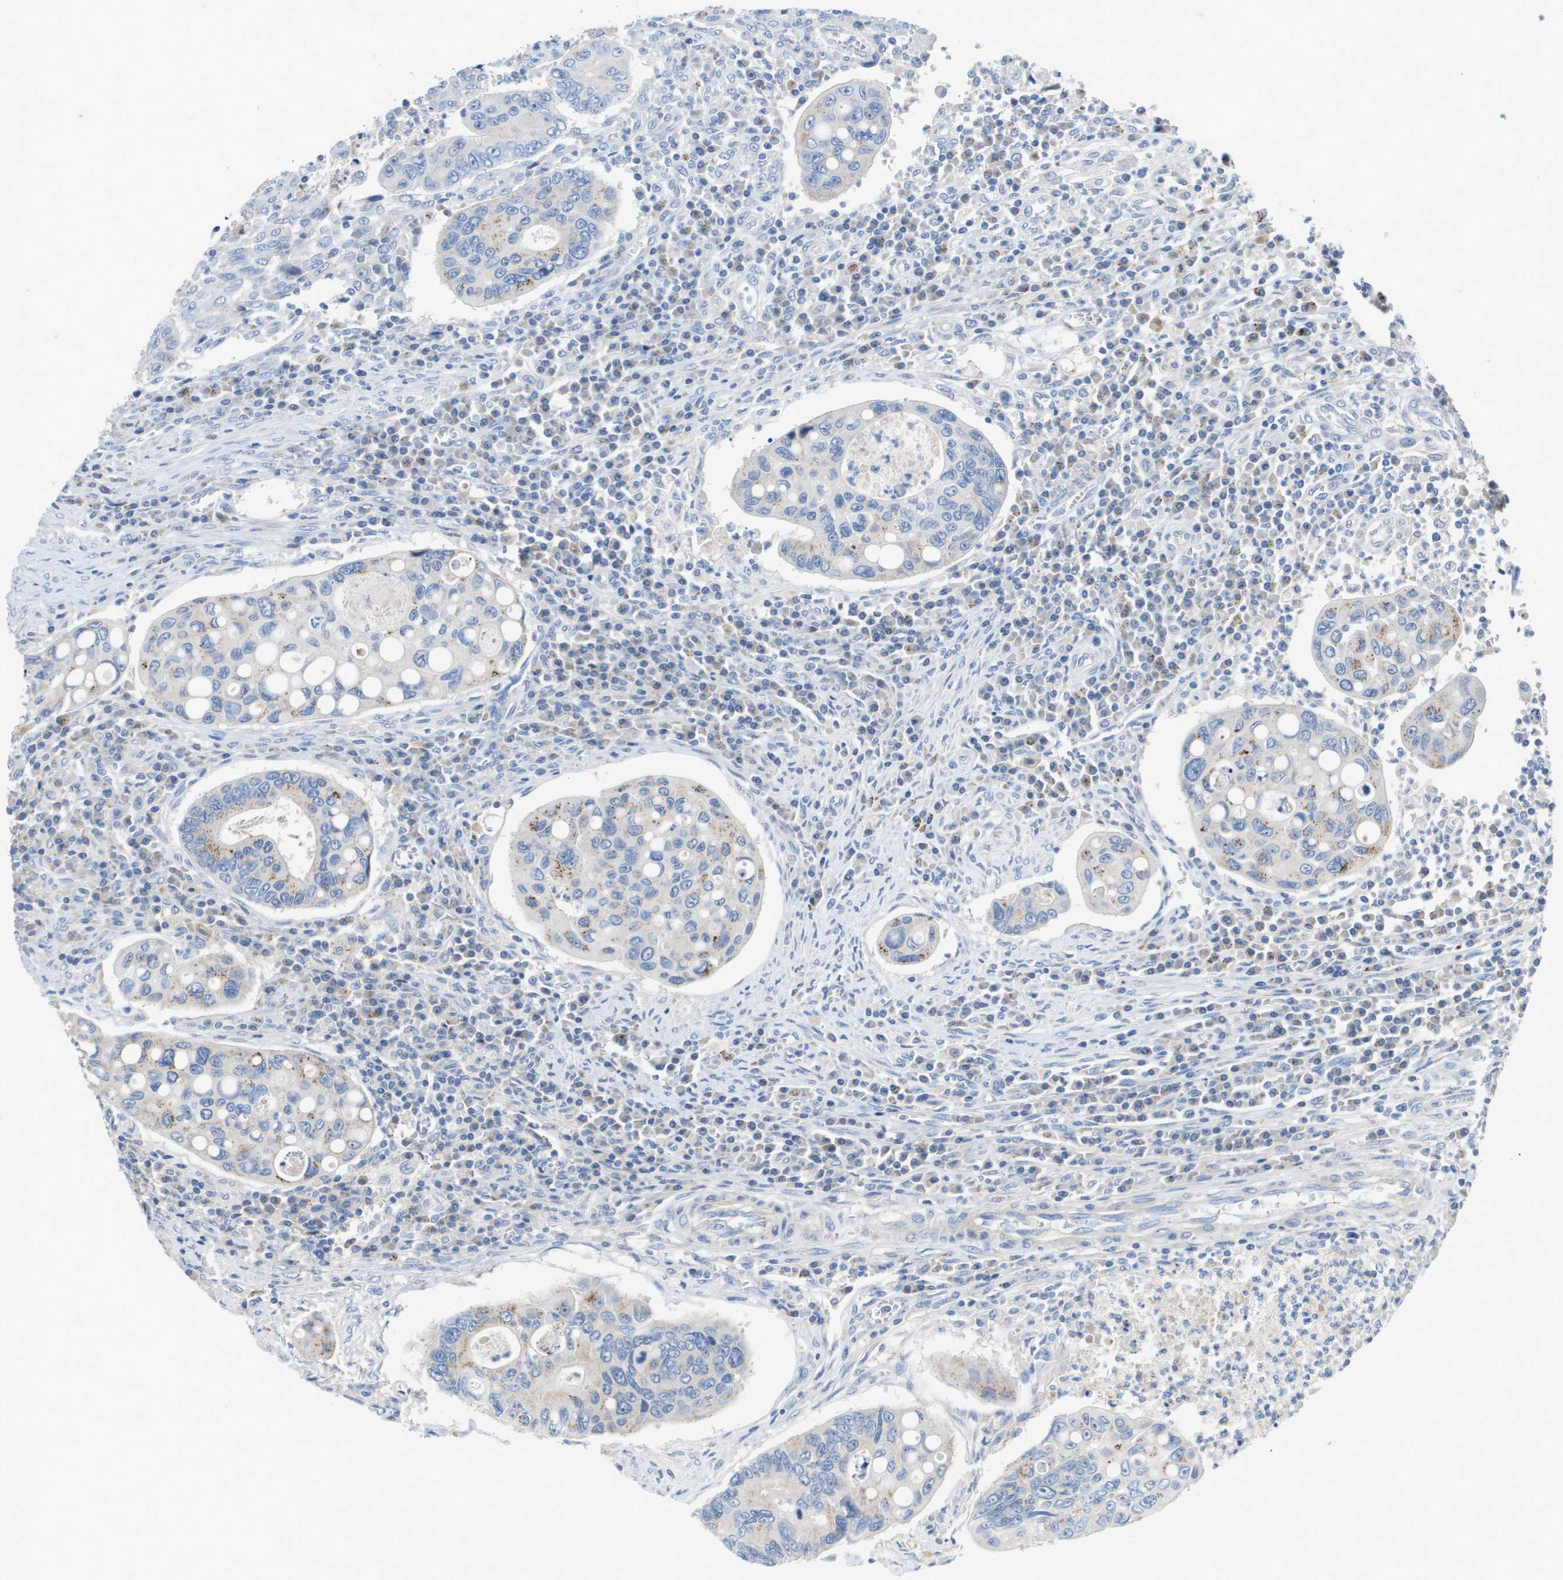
{"staining": {"intensity": "weak", "quantity": "<25%", "location": "cytoplasmic/membranous"}, "tissue": "colorectal cancer", "cell_type": "Tumor cells", "image_type": "cancer", "snomed": [{"axis": "morphology", "description": "Inflammation, NOS"}, {"axis": "morphology", "description": "Adenocarcinoma, NOS"}, {"axis": "topography", "description": "Colon"}], "caption": "Immunohistochemical staining of colorectal adenocarcinoma exhibits no significant positivity in tumor cells.", "gene": "B3GNT5", "patient": {"sex": "male", "age": 72}}